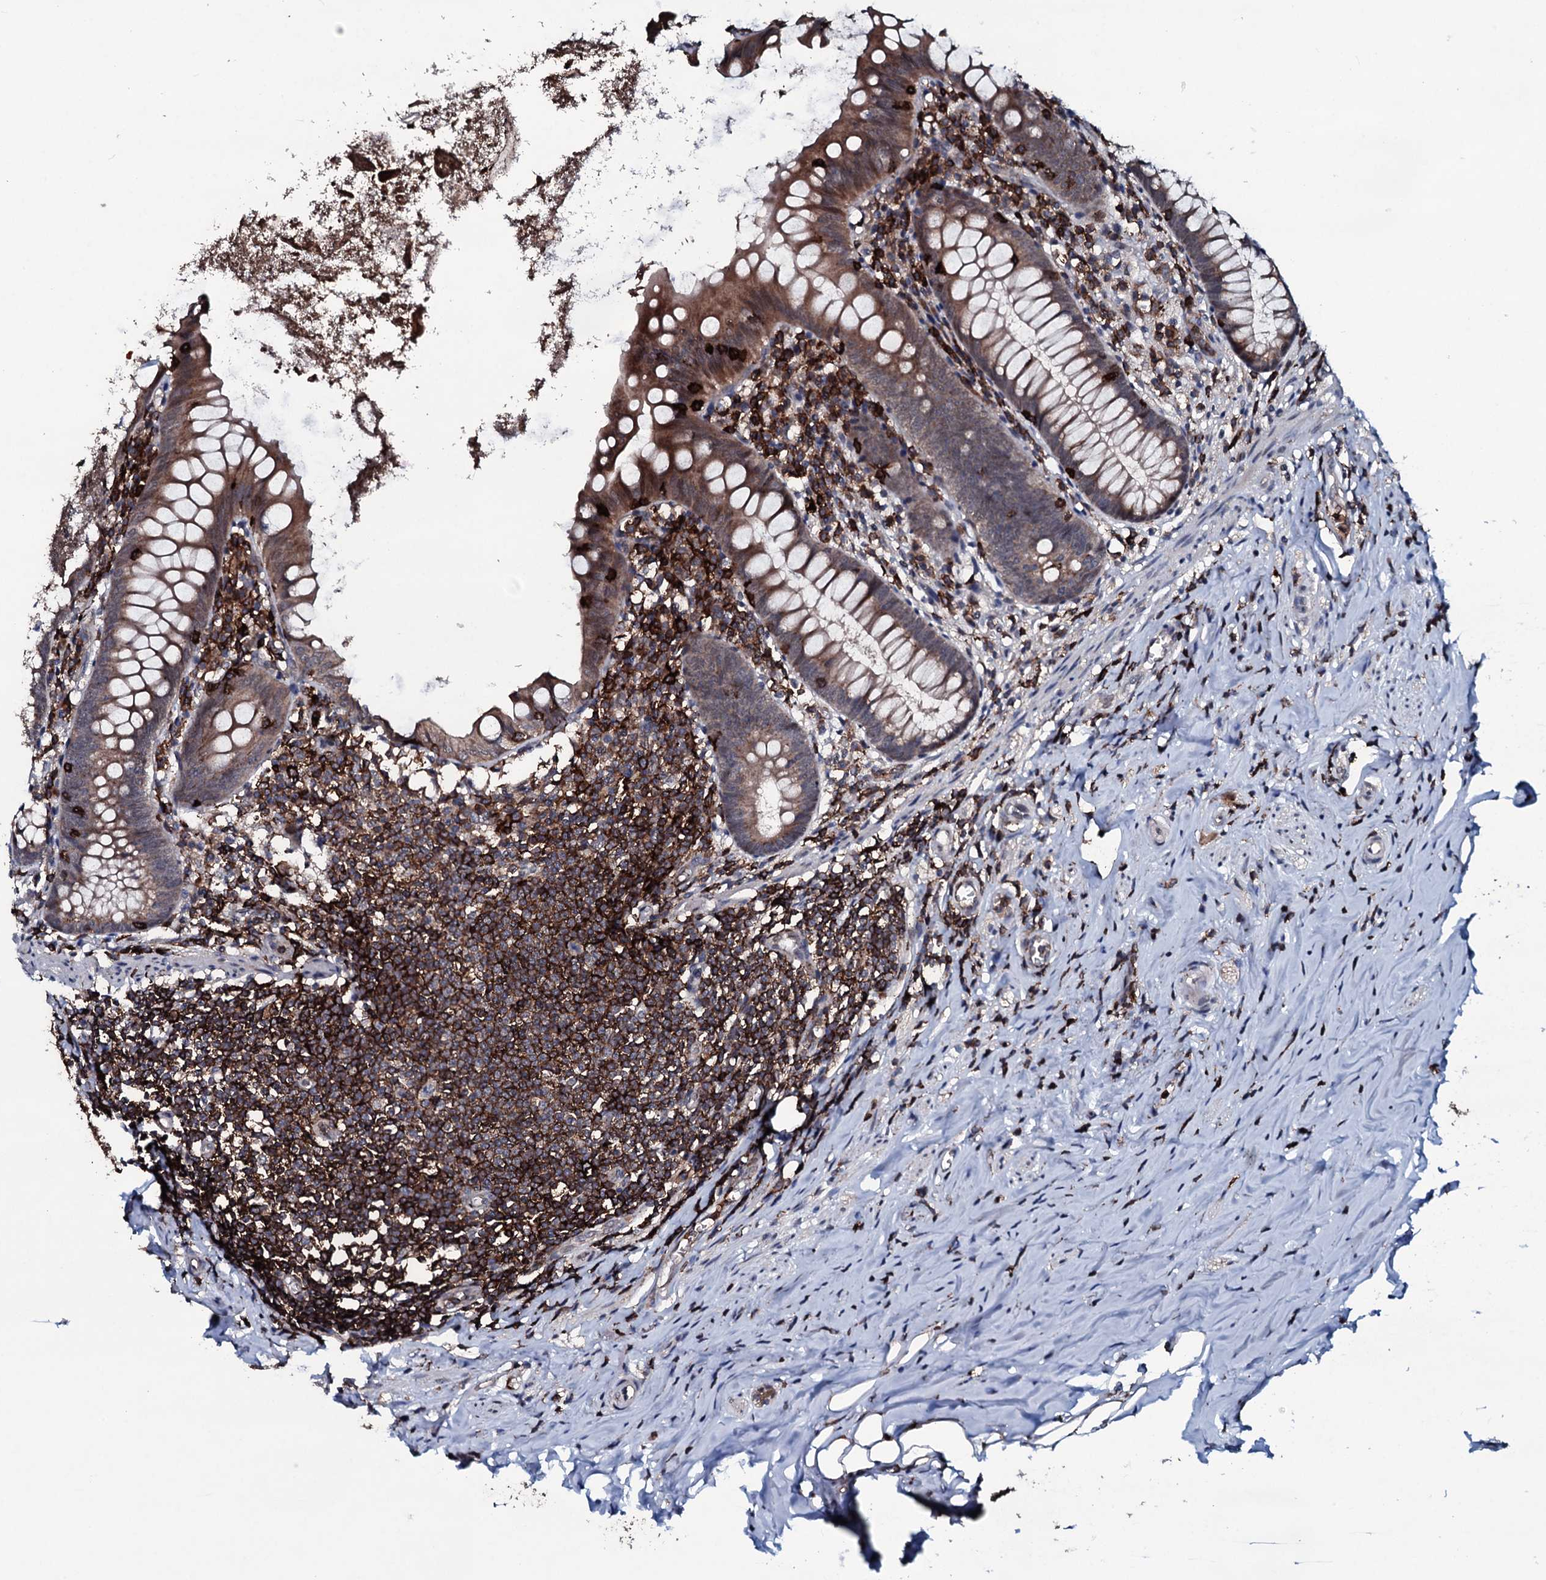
{"staining": {"intensity": "moderate", "quantity": ">75%", "location": "cytoplasmic/membranous"}, "tissue": "appendix", "cell_type": "Glandular cells", "image_type": "normal", "snomed": [{"axis": "morphology", "description": "Normal tissue, NOS"}, {"axis": "topography", "description": "Appendix"}], "caption": "Immunohistochemical staining of benign human appendix displays medium levels of moderate cytoplasmic/membranous expression in approximately >75% of glandular cells.", "gene": "OGFOD2", "patient": {"sex": "female", "age": 51}}